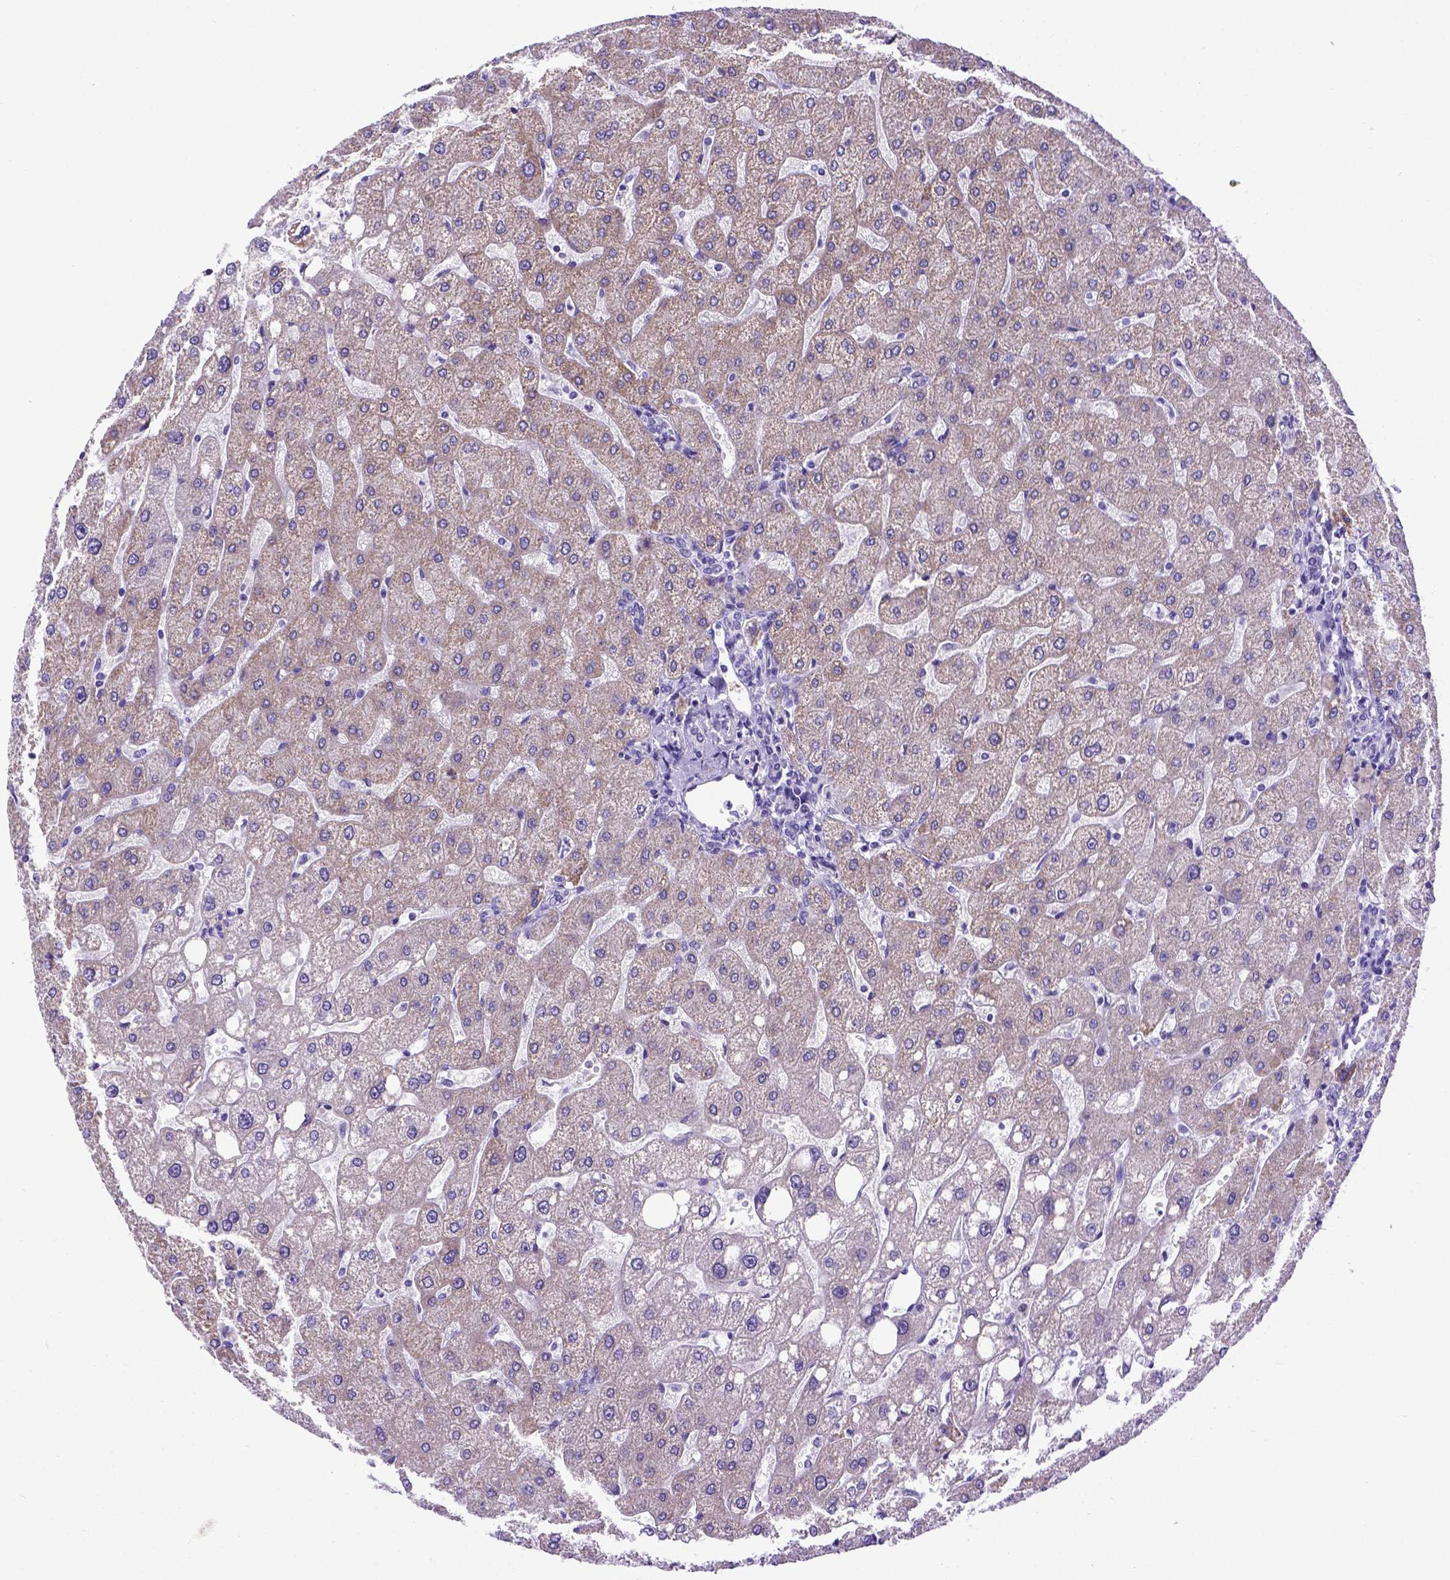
{"staining": {"intensity": "negative", "quantity": "none", "location": "none"}, "tissue": "liver", "cell_type": "Cholangiocytes", "image_type": "normal", "snomed": [{"axis": "morphology", "description": "Normal tissue, NOS"}, {"axis": "topography", "description": "Liver"}], "caption": "The IHC micrograph has no significant positivity in cholangiocytes of liver.", "gene": "ADAM12", "patient": {"sex": "male", "age": 67}}